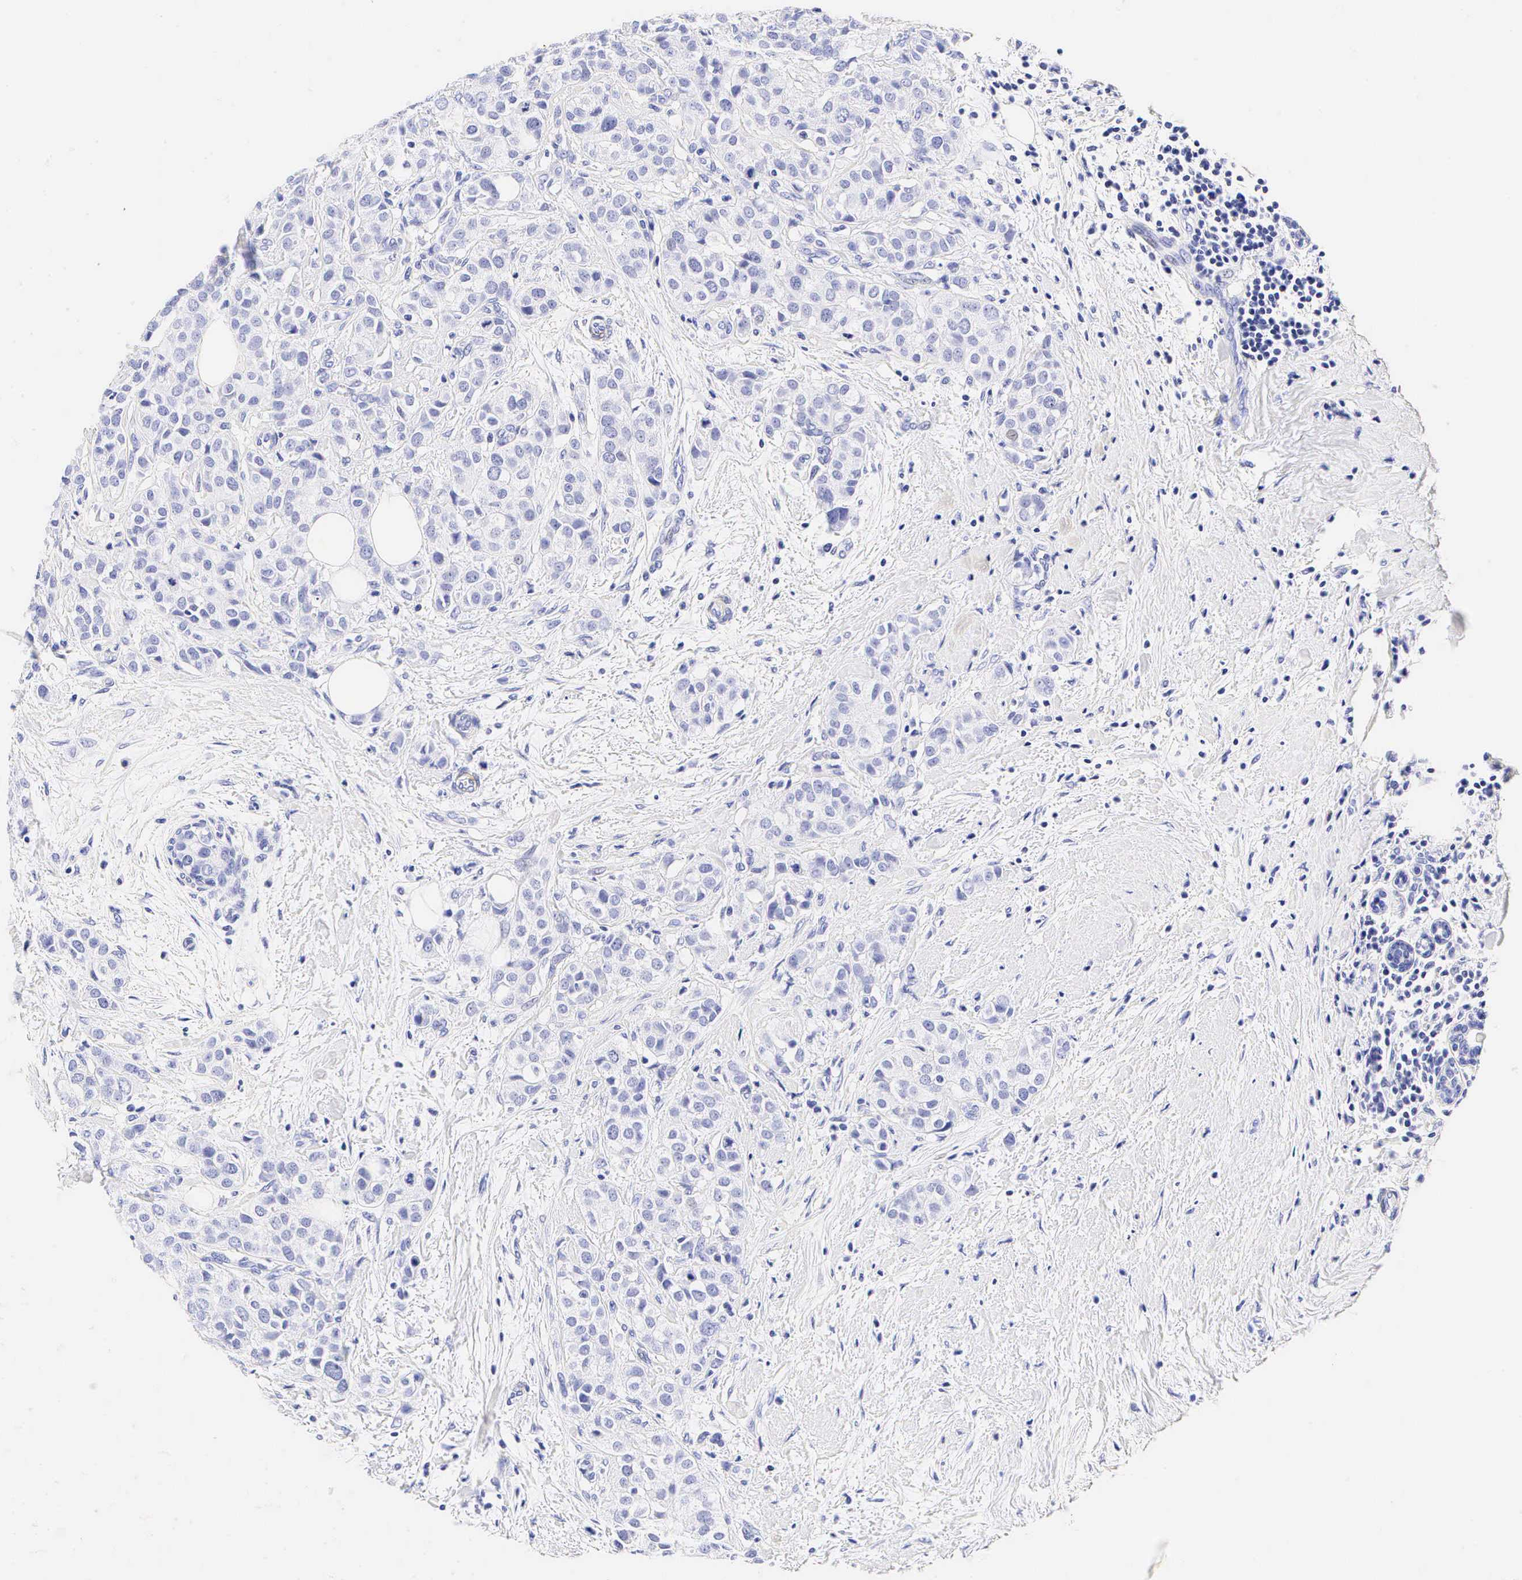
{"staining": {"intensity": "negative", "quantity": "none", "location": "none"}, "tissue": "breast cancer", "cell_type": "Tumor cells", "image_type": "cancer", "snomed": [{"axis": "morphology", "description": "Duct carcinoma"}, {"axis": "topography", "description": "Breast"}], "caption": "DAB immunohistochemical staining of human breast intraductal carcinoma shows no significant positivity in tumor cells.", "gene": "CALD1", "patient": {"sex": "female", "age": 55}}